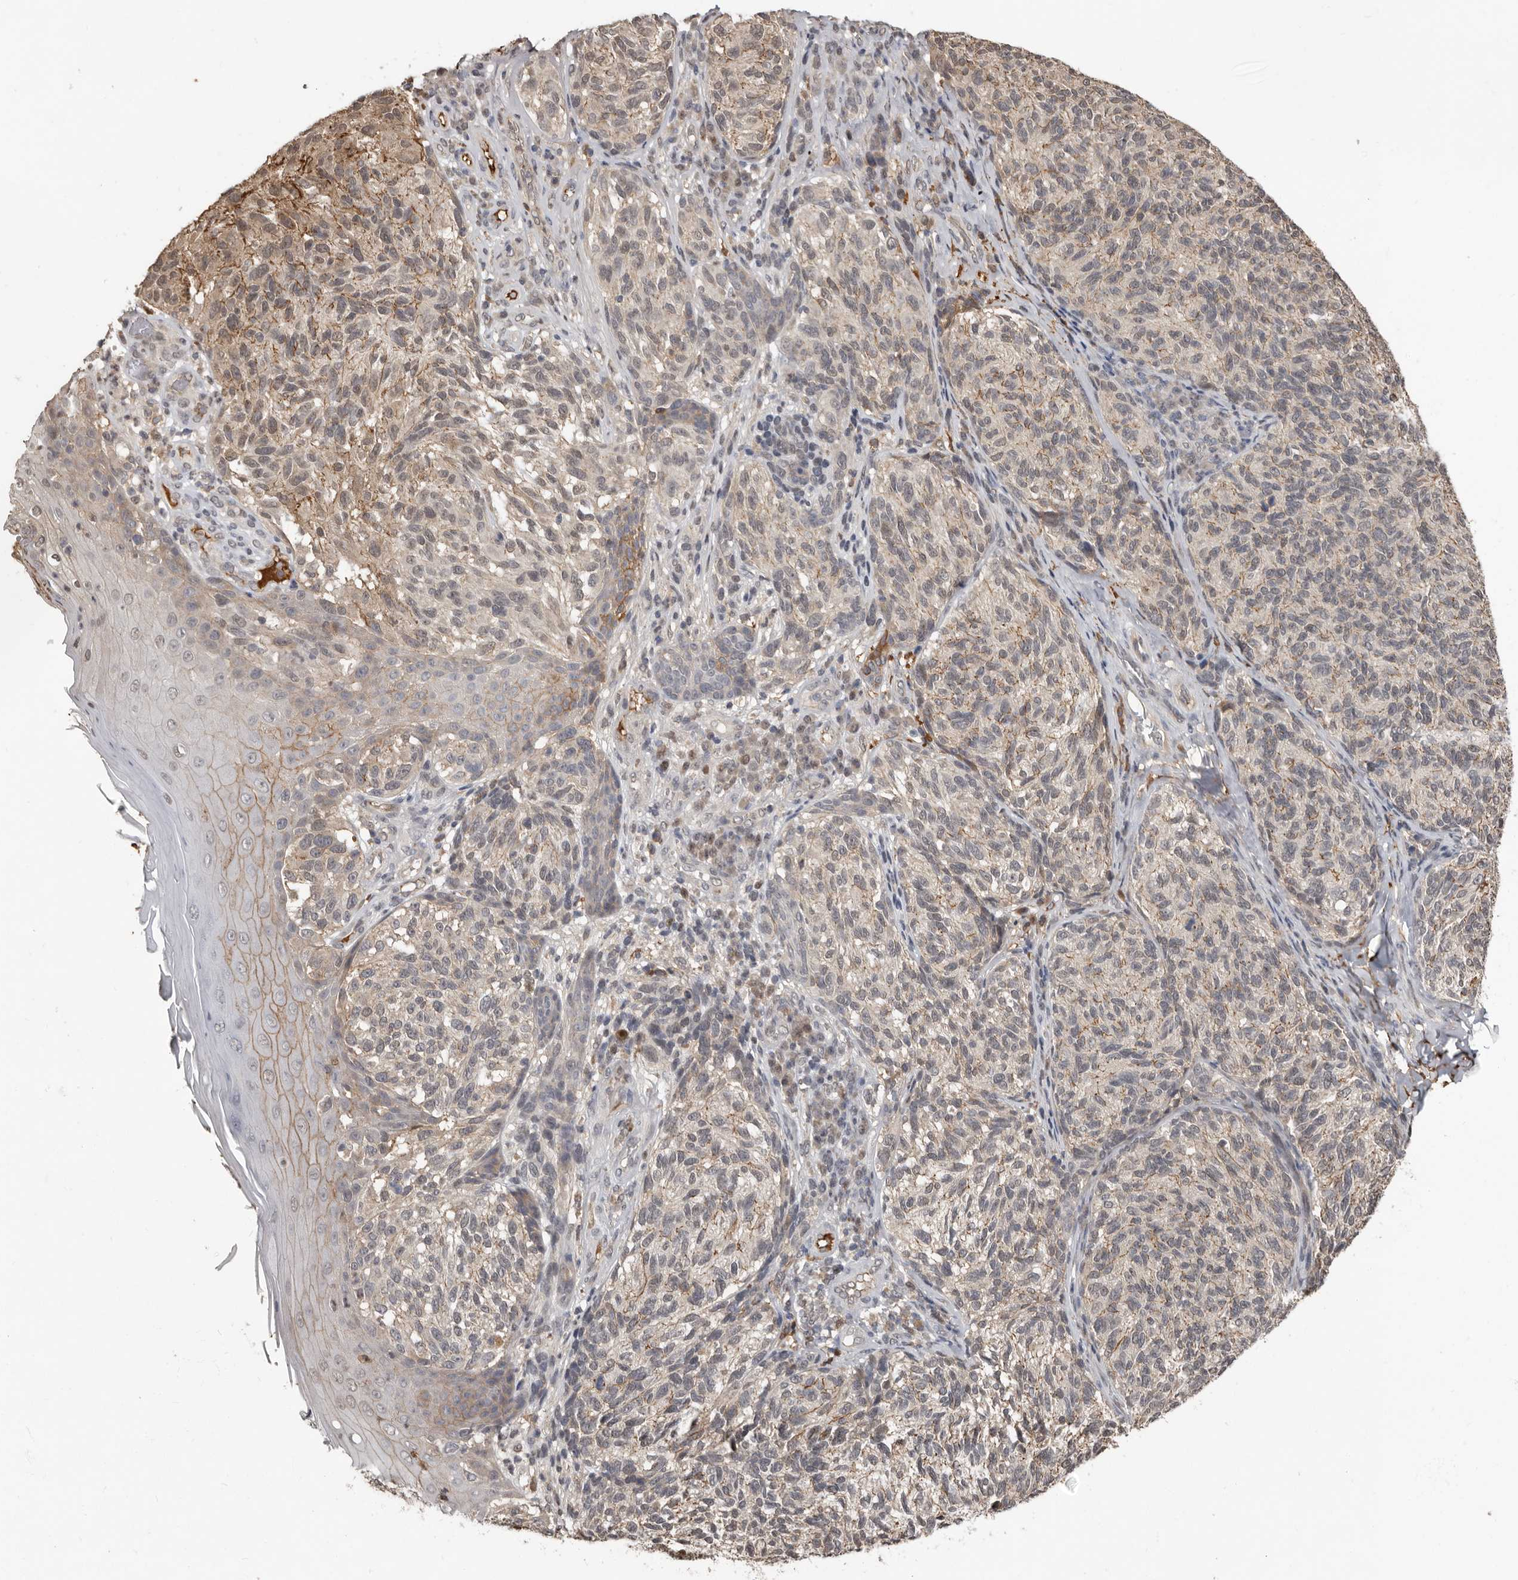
{"staining": {"intensity": "weak", "quantity": "25%-75%", "location": "cytoplasmic/membranous"}, "tissue": "melanoma", "cell_type": "Tumor cells", "image_type": "cancer", "snomed": [{"axis": "morphology", "description": "Malignant melanoma, NOS"}, {"axis": "topography", "description": "Skin"}], "caption": "IHC of malignant melanoma reveals low levels of weak cytoplasmic/membranous staining in about 25%-75% of tumor cells.", "gene": "LRGUK", "patient": {"sex": "female", "age": 73}}